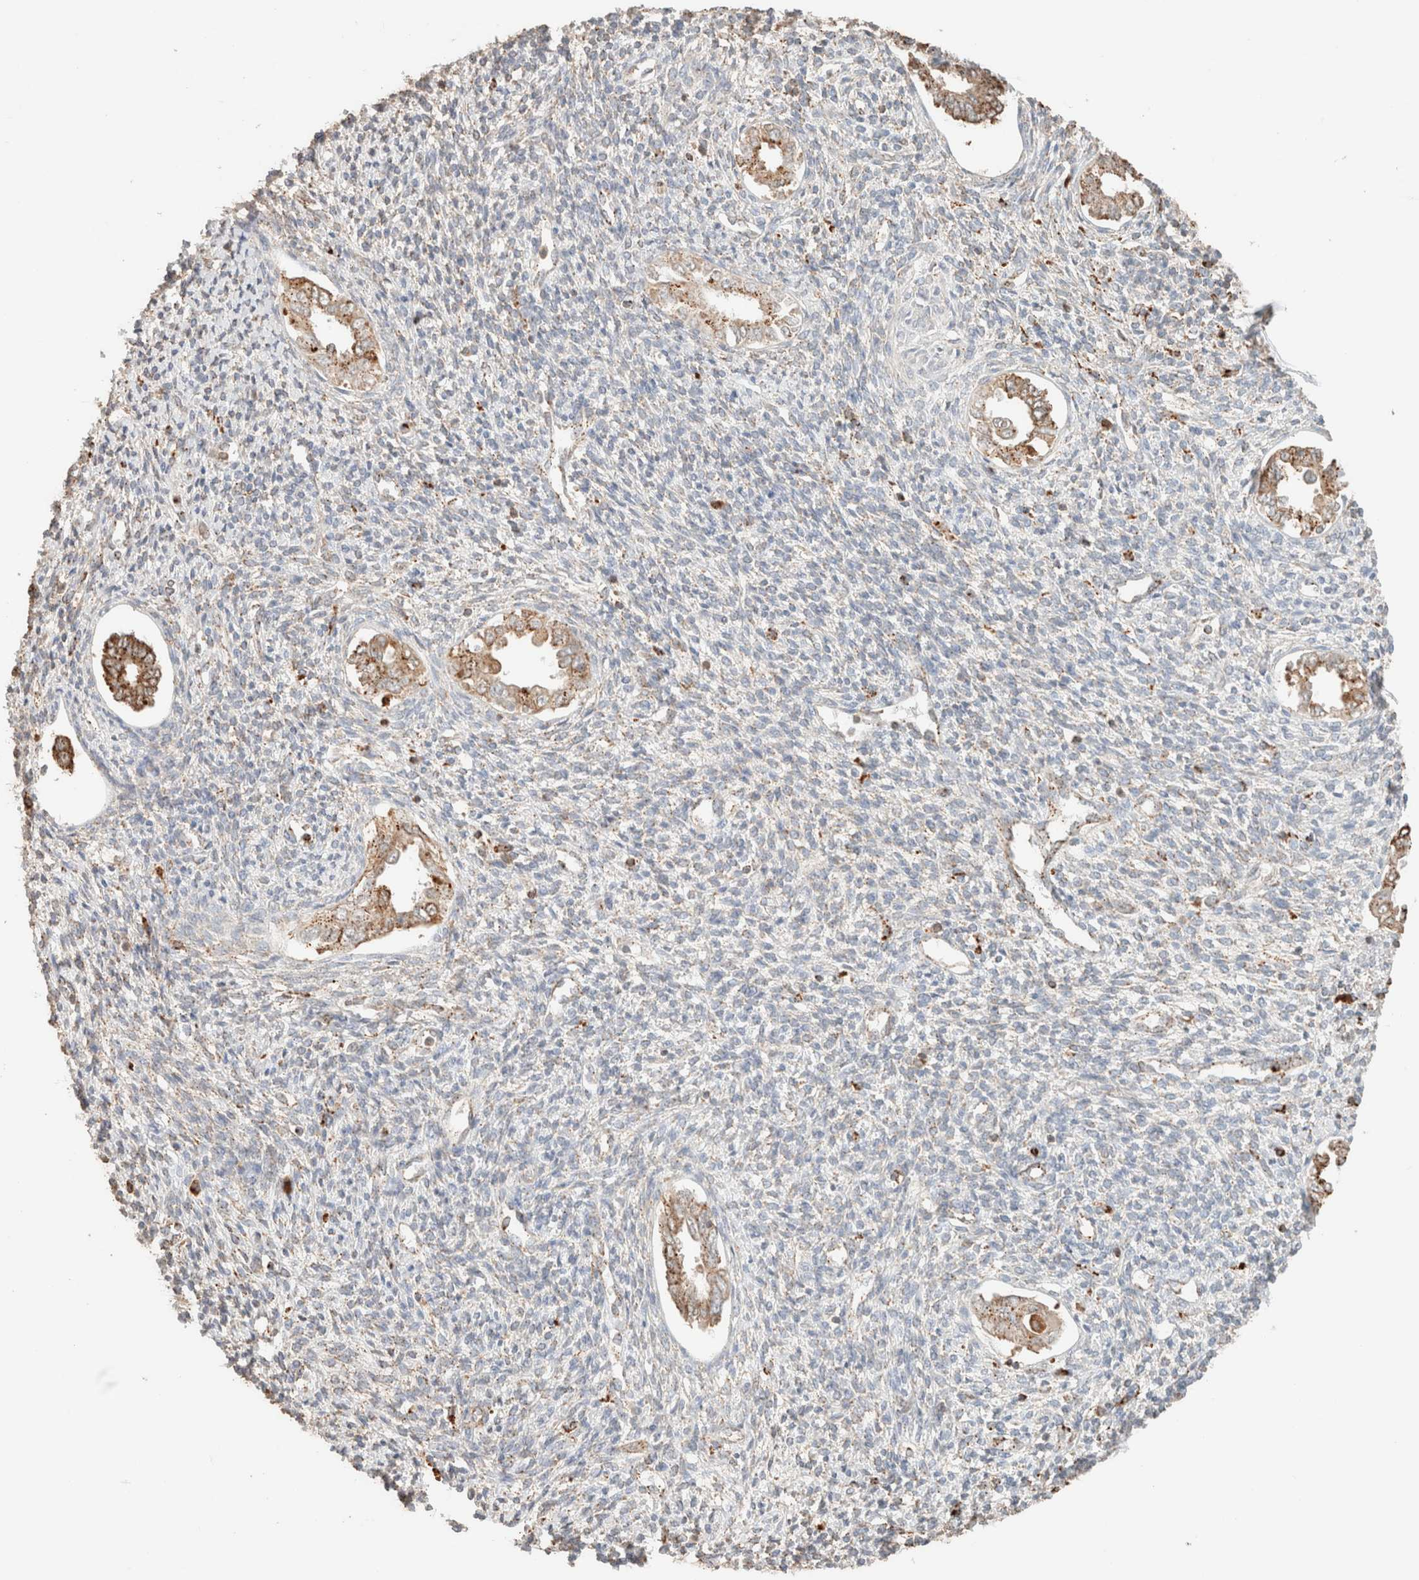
{"staining": {"intensity": "negative", "quantity": "none", "location": "none"}, "tissue": "endometrium", "cell_type": "Cells in endometrial stroma", "image_type": "normal", "snomed": [{"axis": "morphology", "description": "Normal tissue, NOS"}, {"axis": "topography", "description": "Endometrium"}], "caption": "High power microscopy micrograph of an immunohistochemistry (IHC) micrograph of benign endometrium, revealing no significant positivity in cells in endometrial stroma.", "gene": "CTSC", "patient": {"sex": "female", "age": 66}}